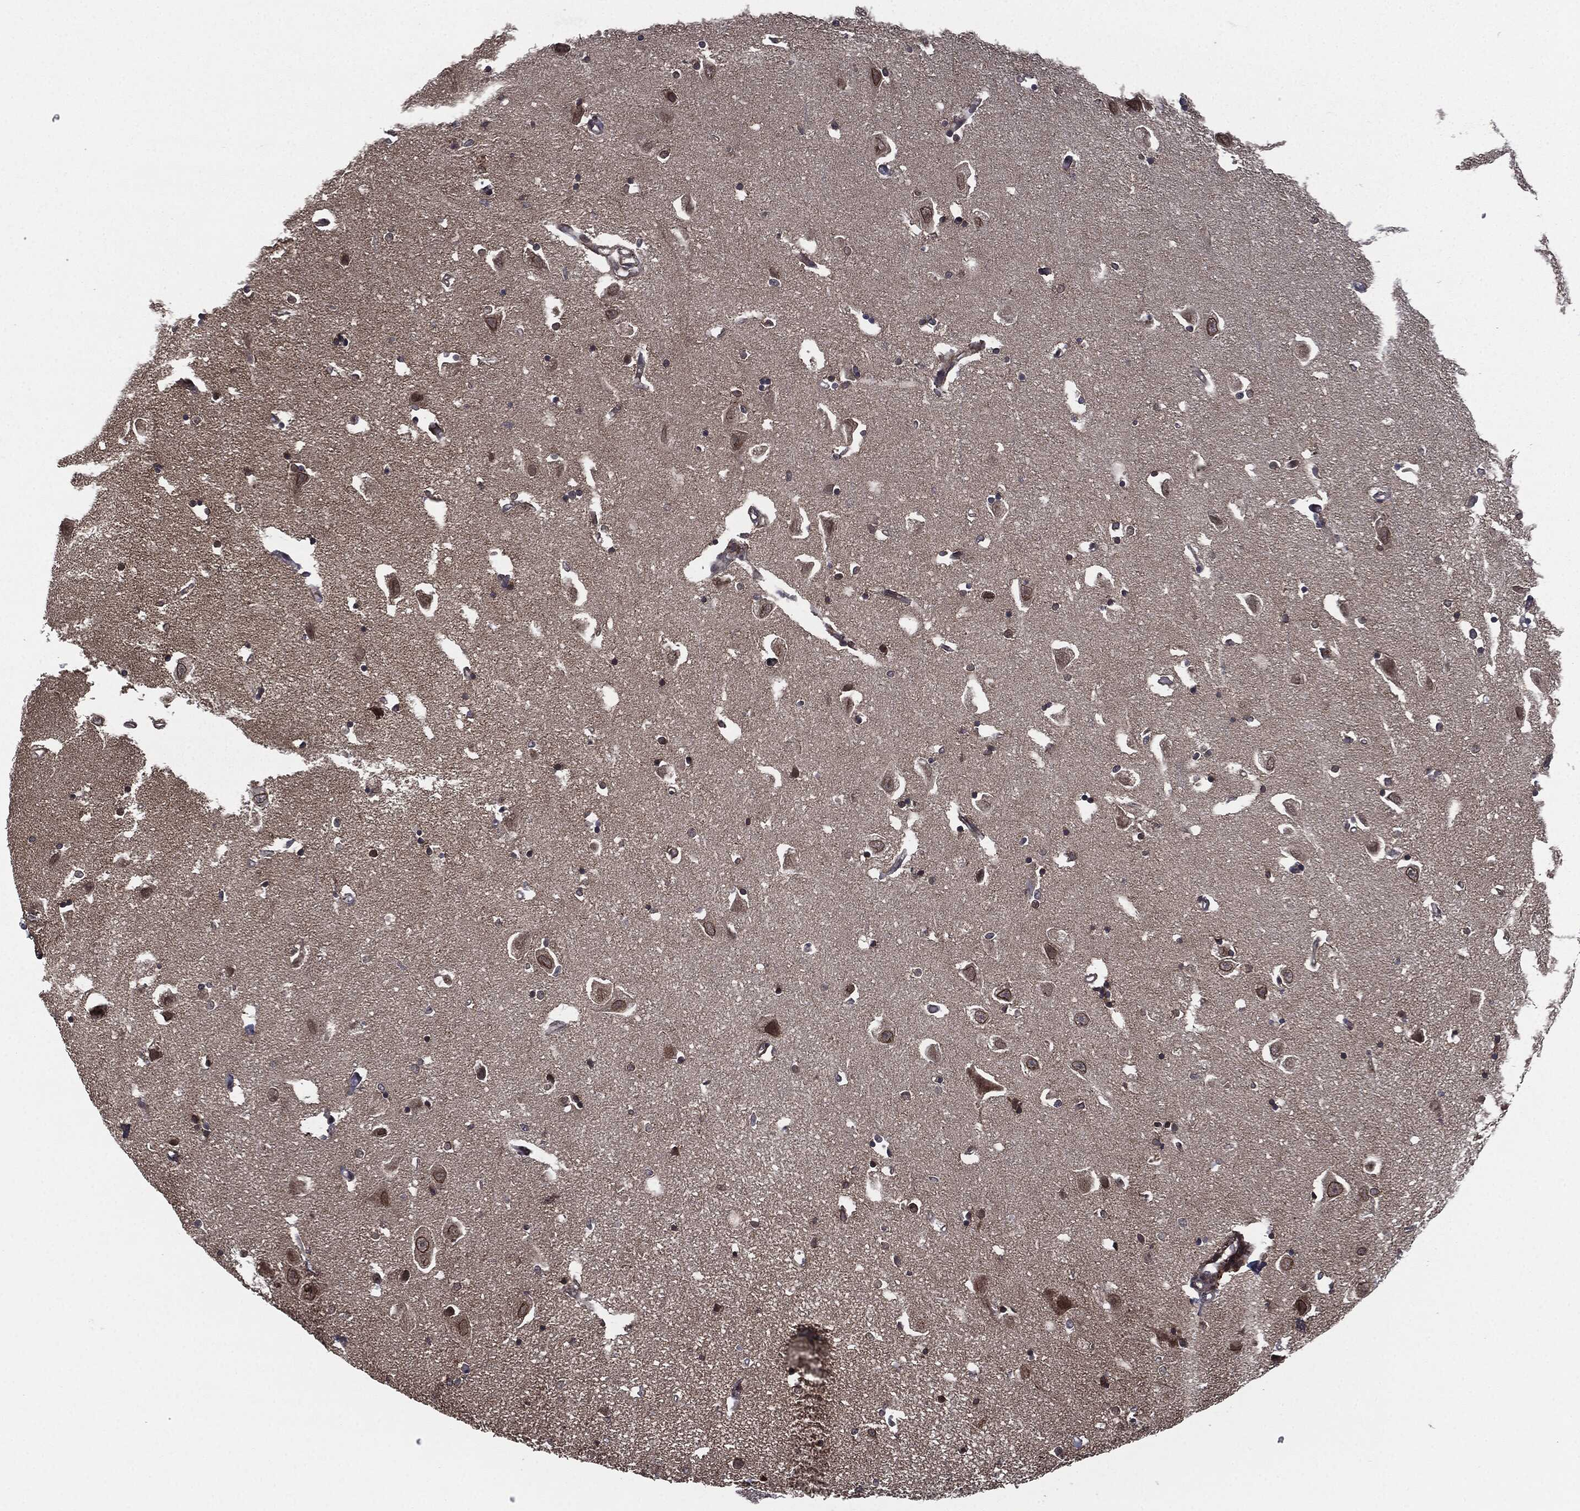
{"staining": {"intensity": "moderate", "quantity": "<25%", "location": "cytoplasmic/membranous"}, "tissue": "hippocampus", "cell_type": "Glial cells", "image_type": "normal", "snomed": [{"axis": "morphology", "description": "Normal tissue, NOS"}, {"axis": "topography", "description": "Lateral ventricle wall"}, {"axis": "topography", "description": "Hippocampus"}], "caption": "Hippocampus stained with immunohistochemistry (IHC) shows moderate cytoplasmic/membranous staining in about <25% of glial cells.", "gene": "UBR1", "patient": {"sex": "female", "age": 63}}